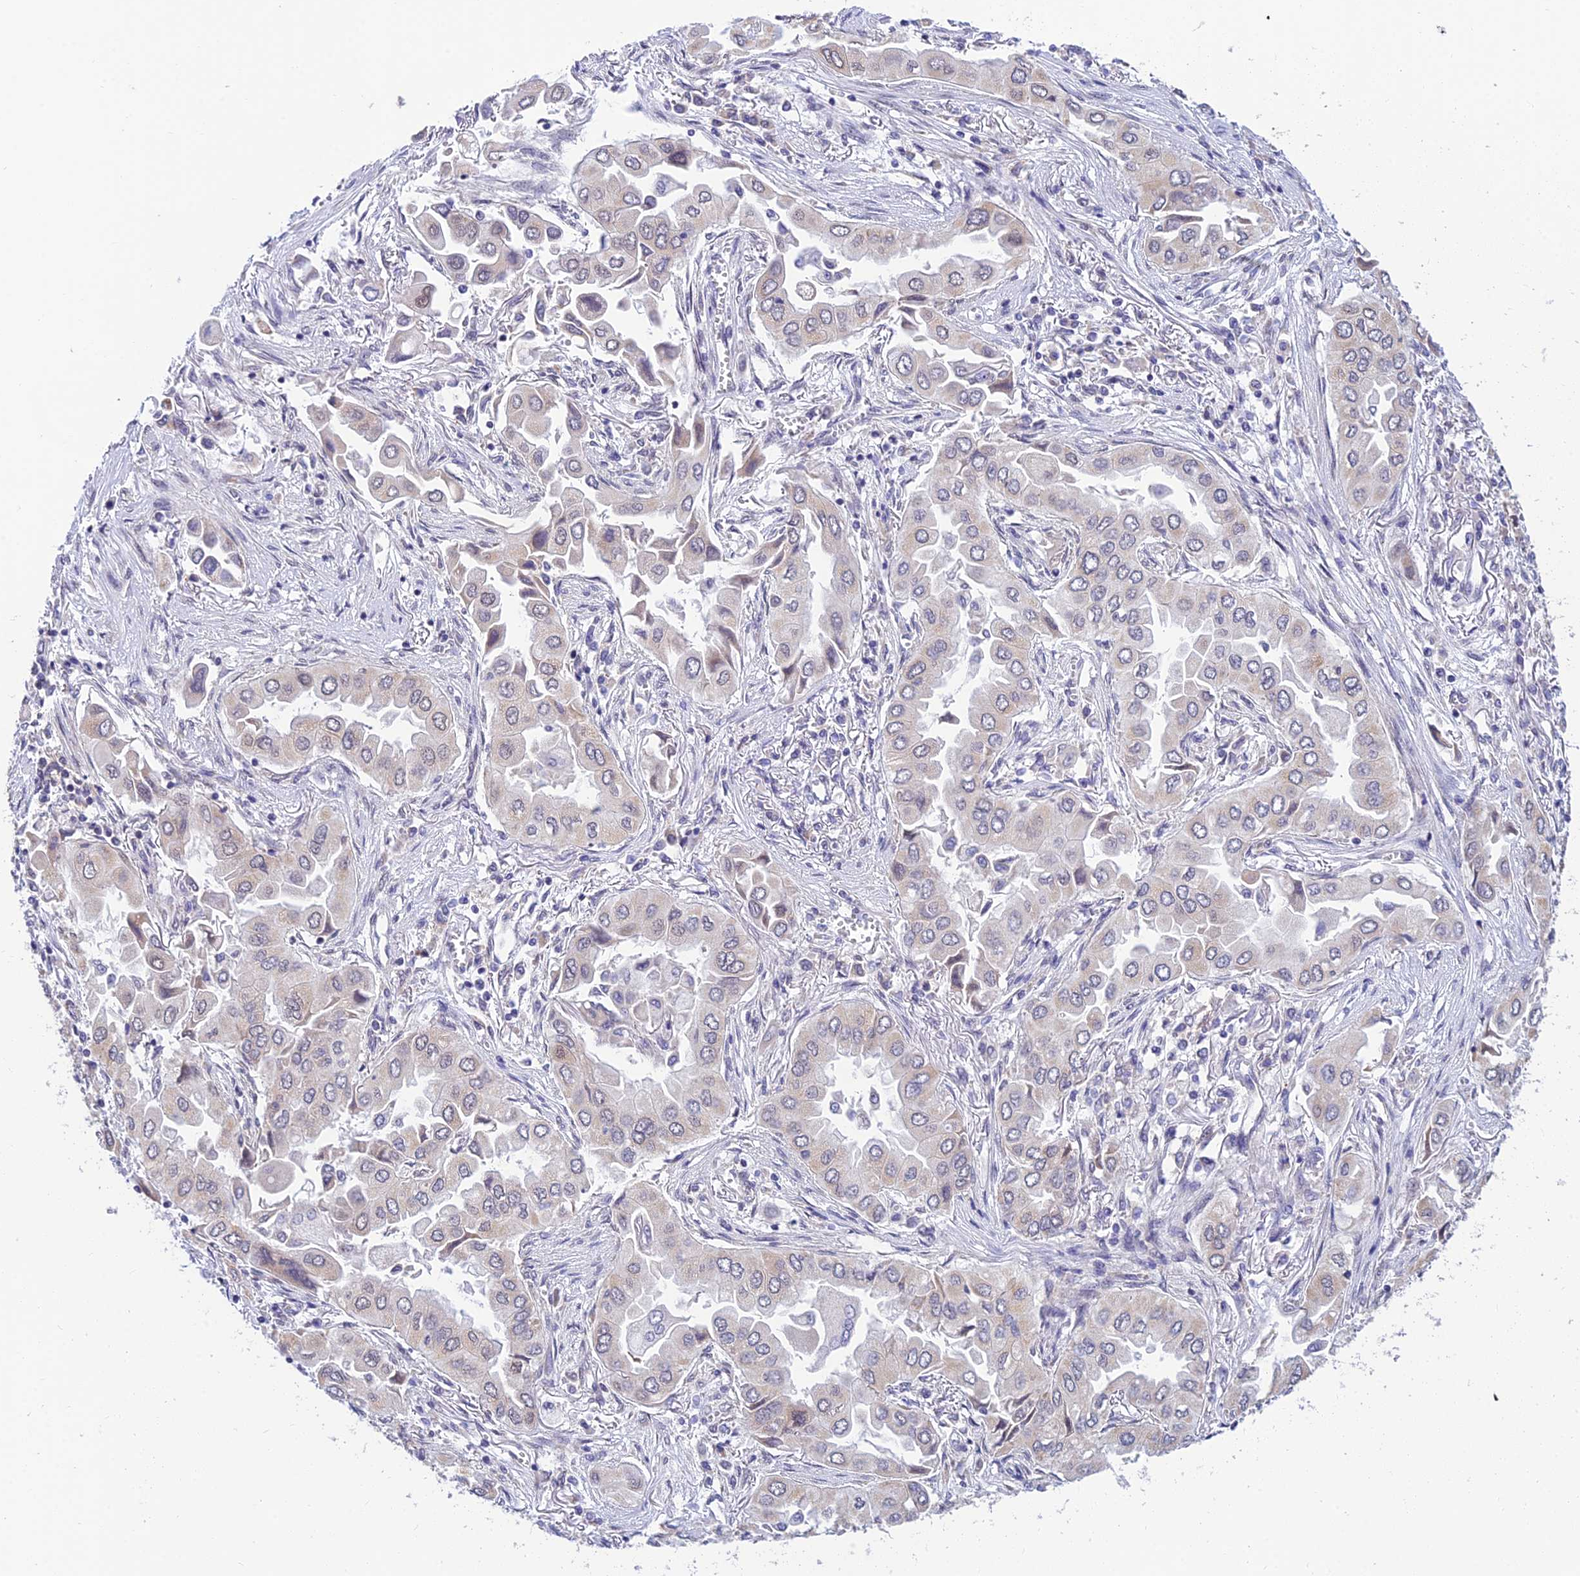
{"staining": {"intensity": "negative", "quantity": "none", "location": "none"}, "tissue": "lung cancer", "cell_type": "Tumor cells", "image_type": "cancer", "snomed": [{"axis": "morphology", "description": "Adenocarcinoma, NOS"}, {"axis": "topography", "description": "Lung"}], "caption": "This is an immunohistochemistry micrograph of lung cancer (adenocarcinoma). There is no expression in tumor cells.", "gene": "C2orf49", "patient": {"sex": "female", "age": 76}}